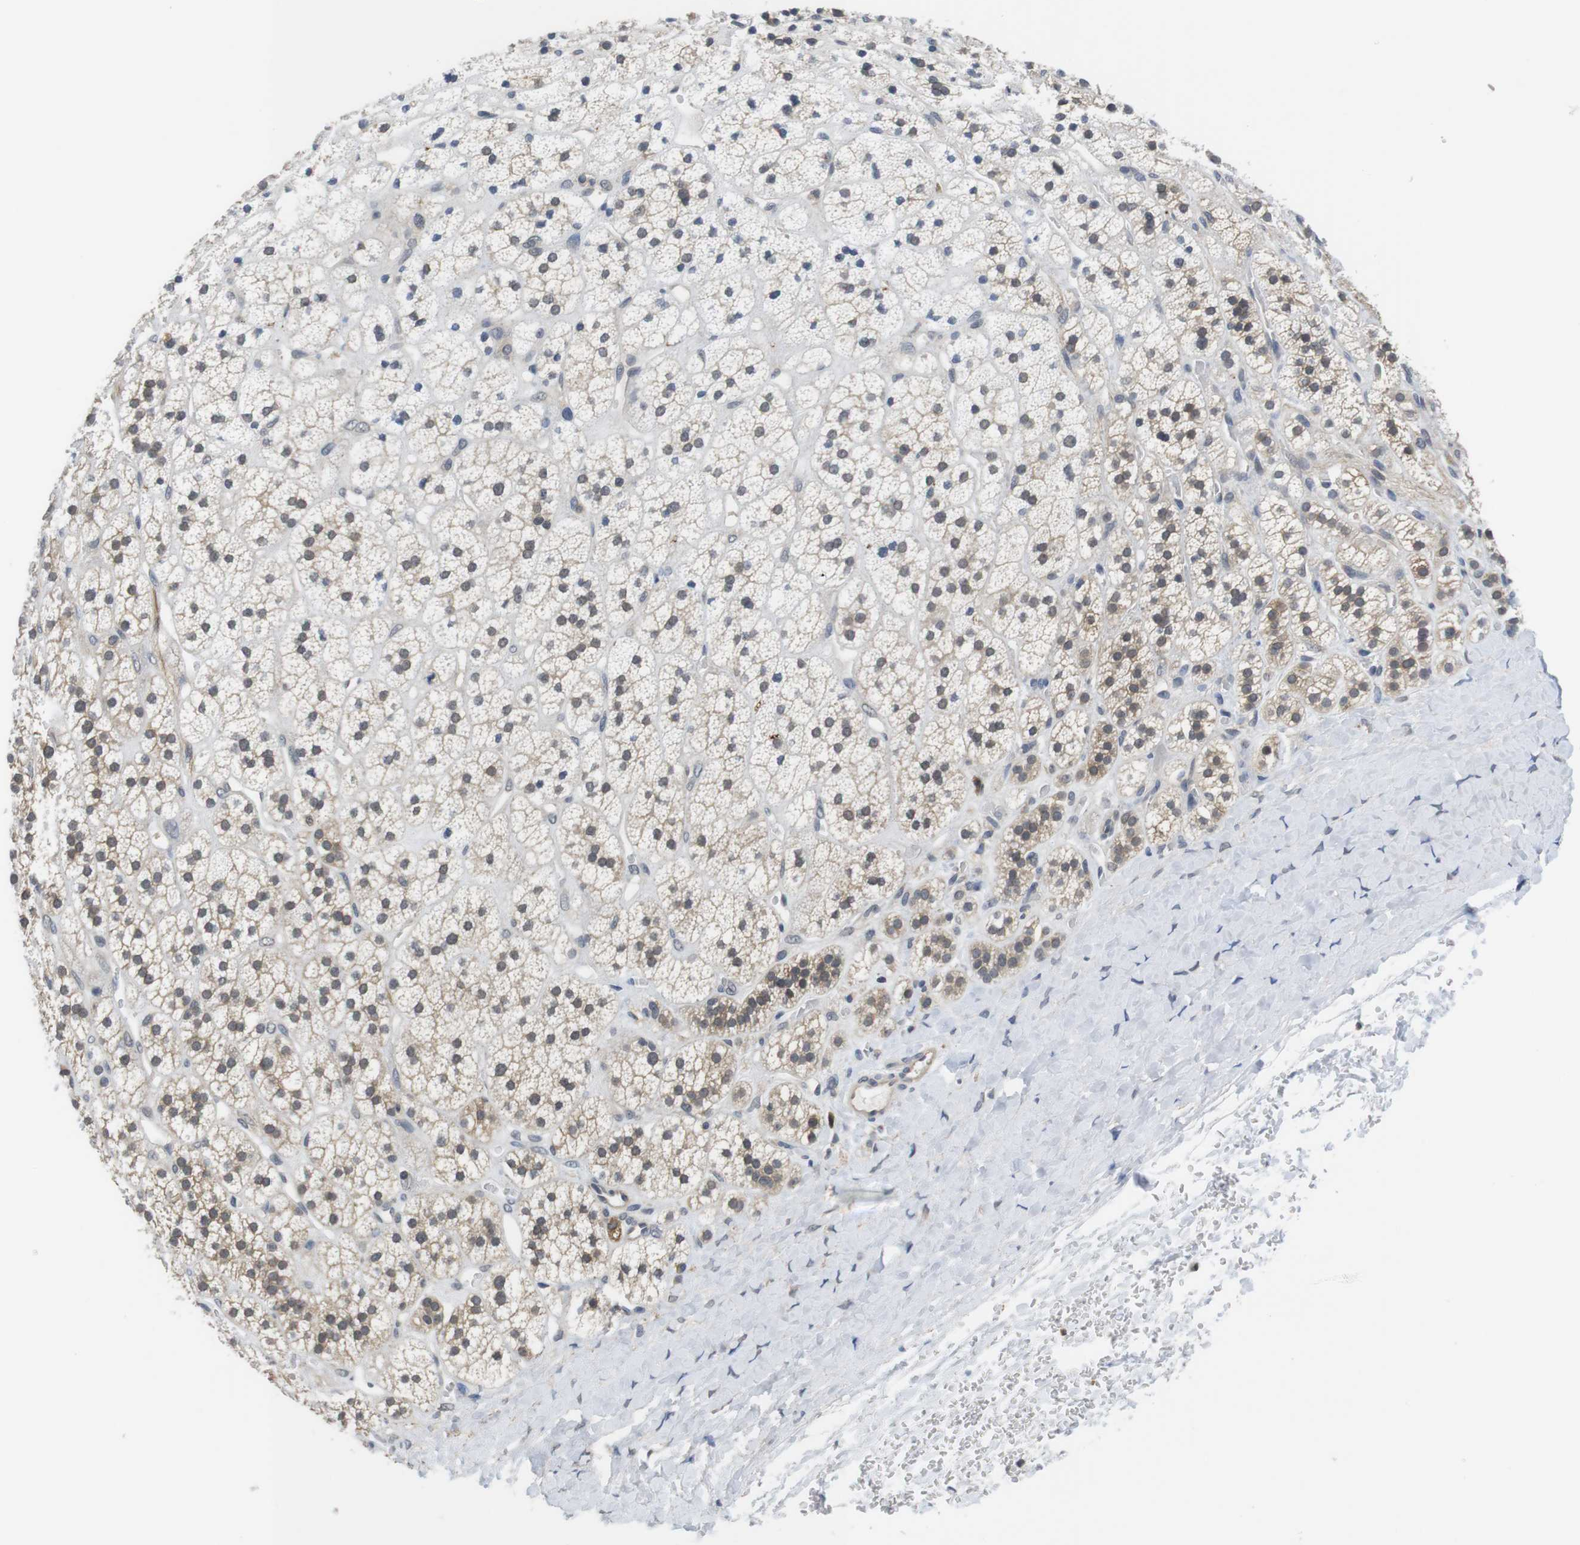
{"staining": {"intensity": "moderate", "quantity": ">75%", "location": "cytoplasmic/membranous"}, "tissue": "adrenal gland", "cell_type": "Glandular cells", "image_type": "normal", "snomed": [{"axis": "morphology", "description": "Normal tissue, NOS"}, {"axis": "topography", "description": "Adrenal gland"}], "caption": "Brown immunohistochemical staining in benign adrenal gland shows moderate cytoplasmic/membranous expression in about >75% of glandular cells.", "gene": "FADD", "patient": {"sex": "male", "age": 56}}